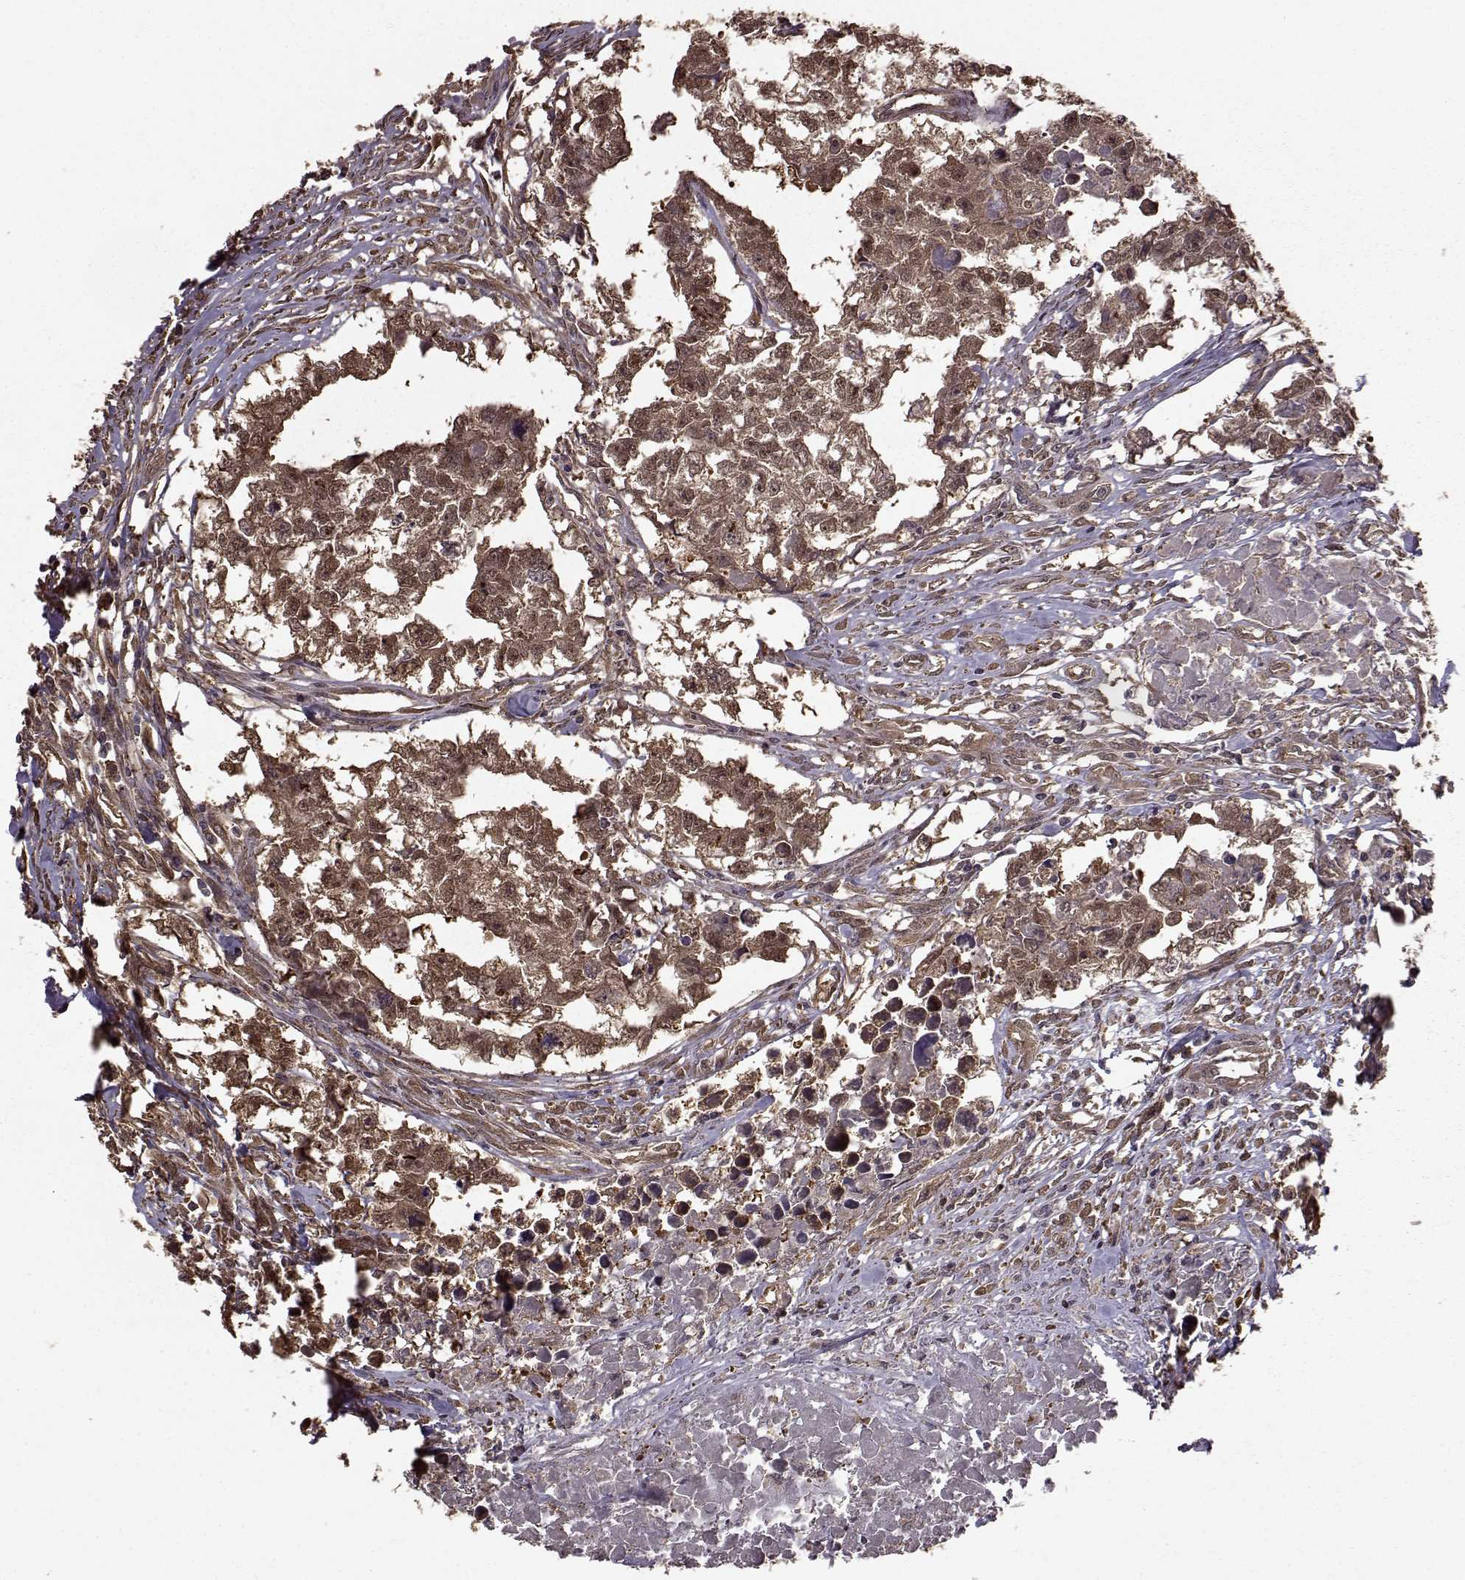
{"staining": {"intensity": "strong", "quantity": ">75%", "location": "cytoplasmic/membranous,nuclear"}, "tissue": "testis cancer", "cell_type": "Tumor cells", "image_type": "cancer", "snomed": [{"axis": "morphology", "description": "Carcinoma, Embryonal, NOS"}, {"axis": "morphology", "description": "Teratoma, malignant, NOS"}, {"axis": "topography", "description": "Testis"}], "caption": "Testis embryonal carcinoma stained with a protein marker demonstrates strong staining in tumor cells.", "gene": "NME1-NME2", "patient": {"sex": "male", "age": 44}}